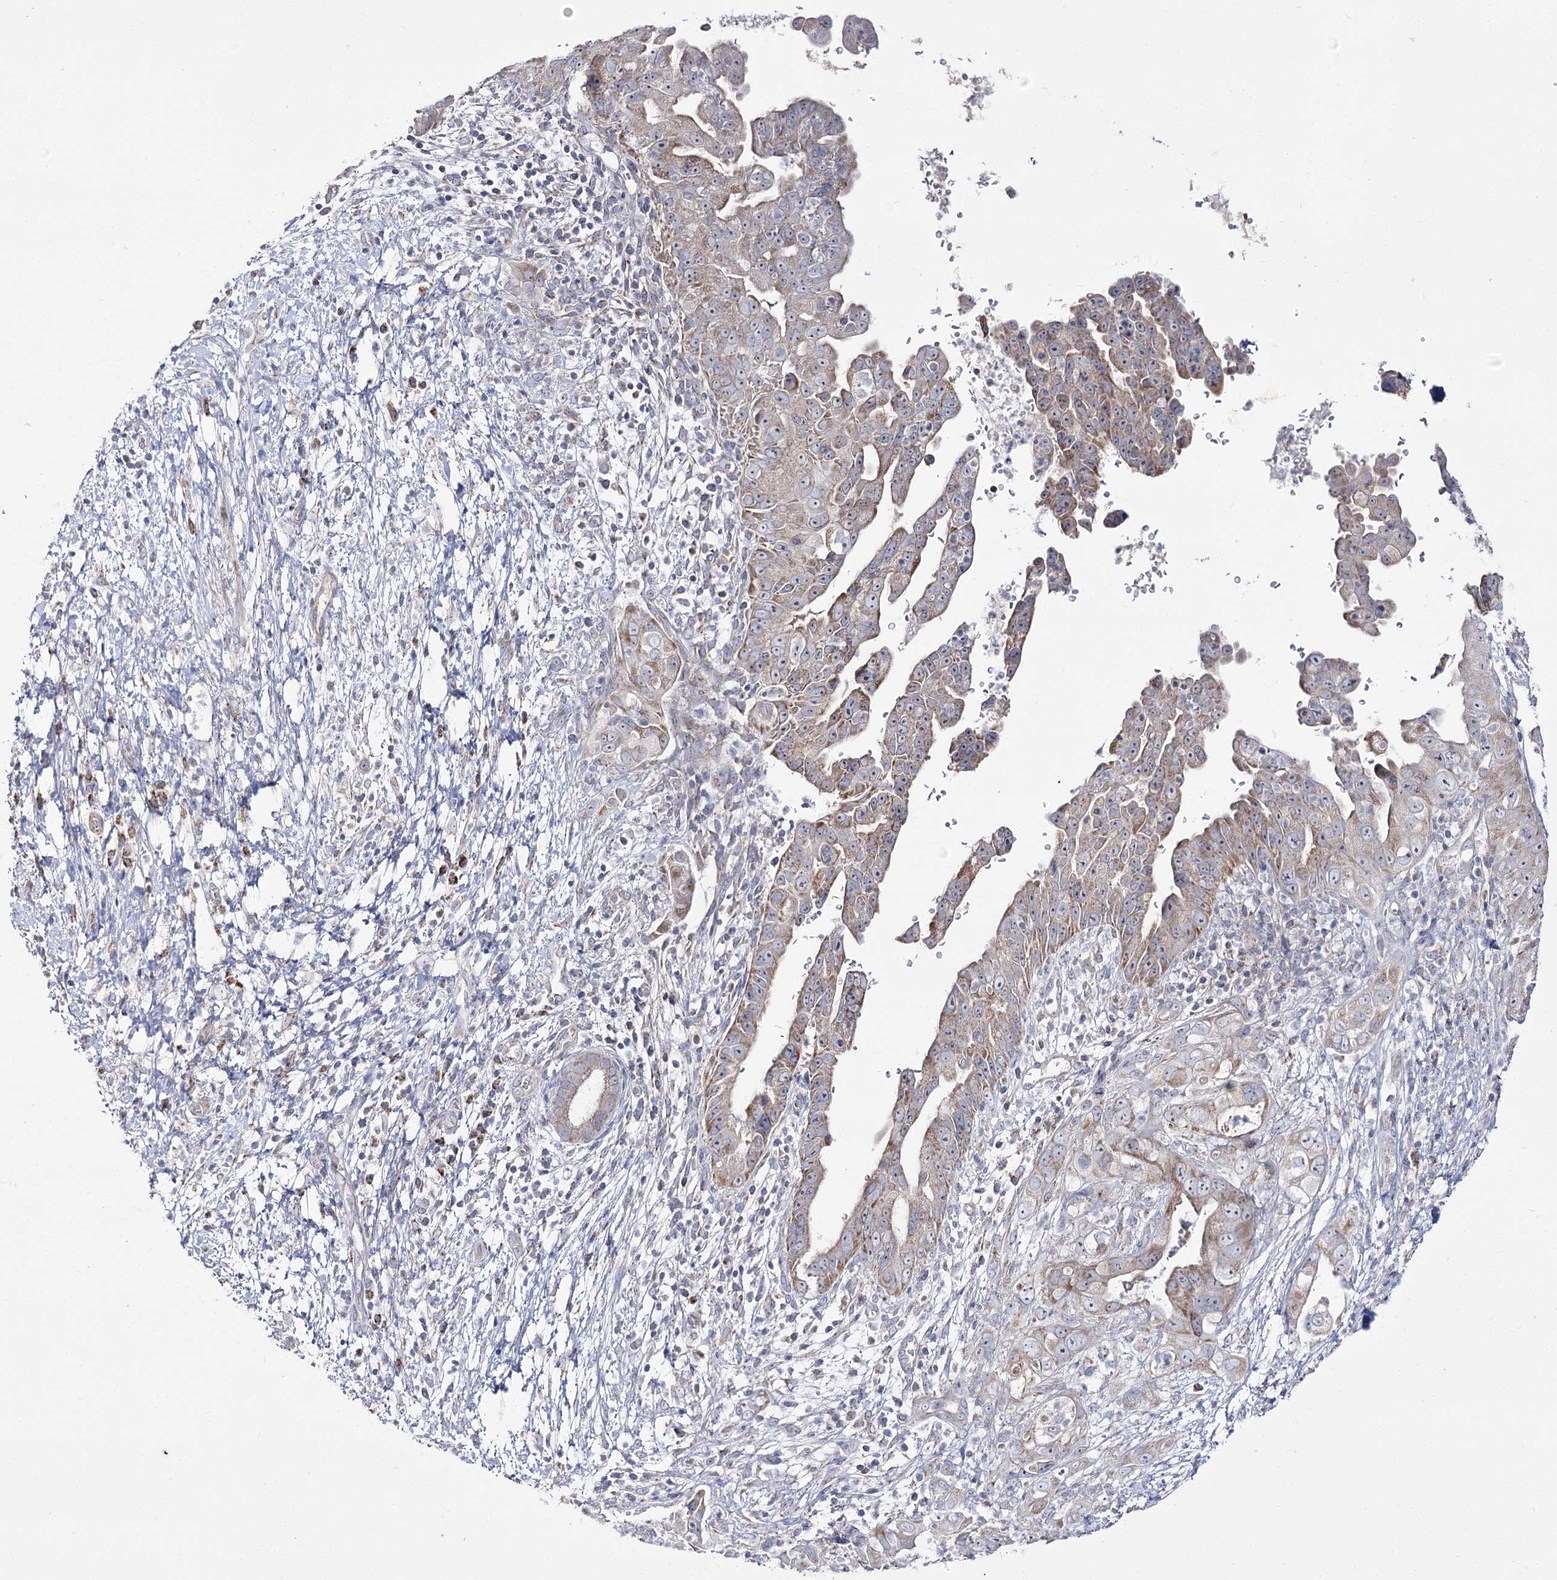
{"staining": {"intensity": "moderate", "quantity": "25%-75%", "location": "cytoplasmic/membranous"}, "tissue": "pancreatic cancer", "cell_type": "Tumor cells", "image_type": "cancer", "snomed": [{"axis": "morphology", "description": "Adenocarcinoma, NOS"}, {"axis": "topography", "description": "Pancreas"}], "caption": "A histopathology image of human adenocarcinoma (pancreatic) stained for a protein displays moderate cytoplasmic/membranous brown staining in tumor cells. Using DAB (brown) and hematoxylin (blue) stains, captured at high magnification using brightfield microscopy.", "gene": "NADK2", "patient": {"sex": "female", "age": 78}}